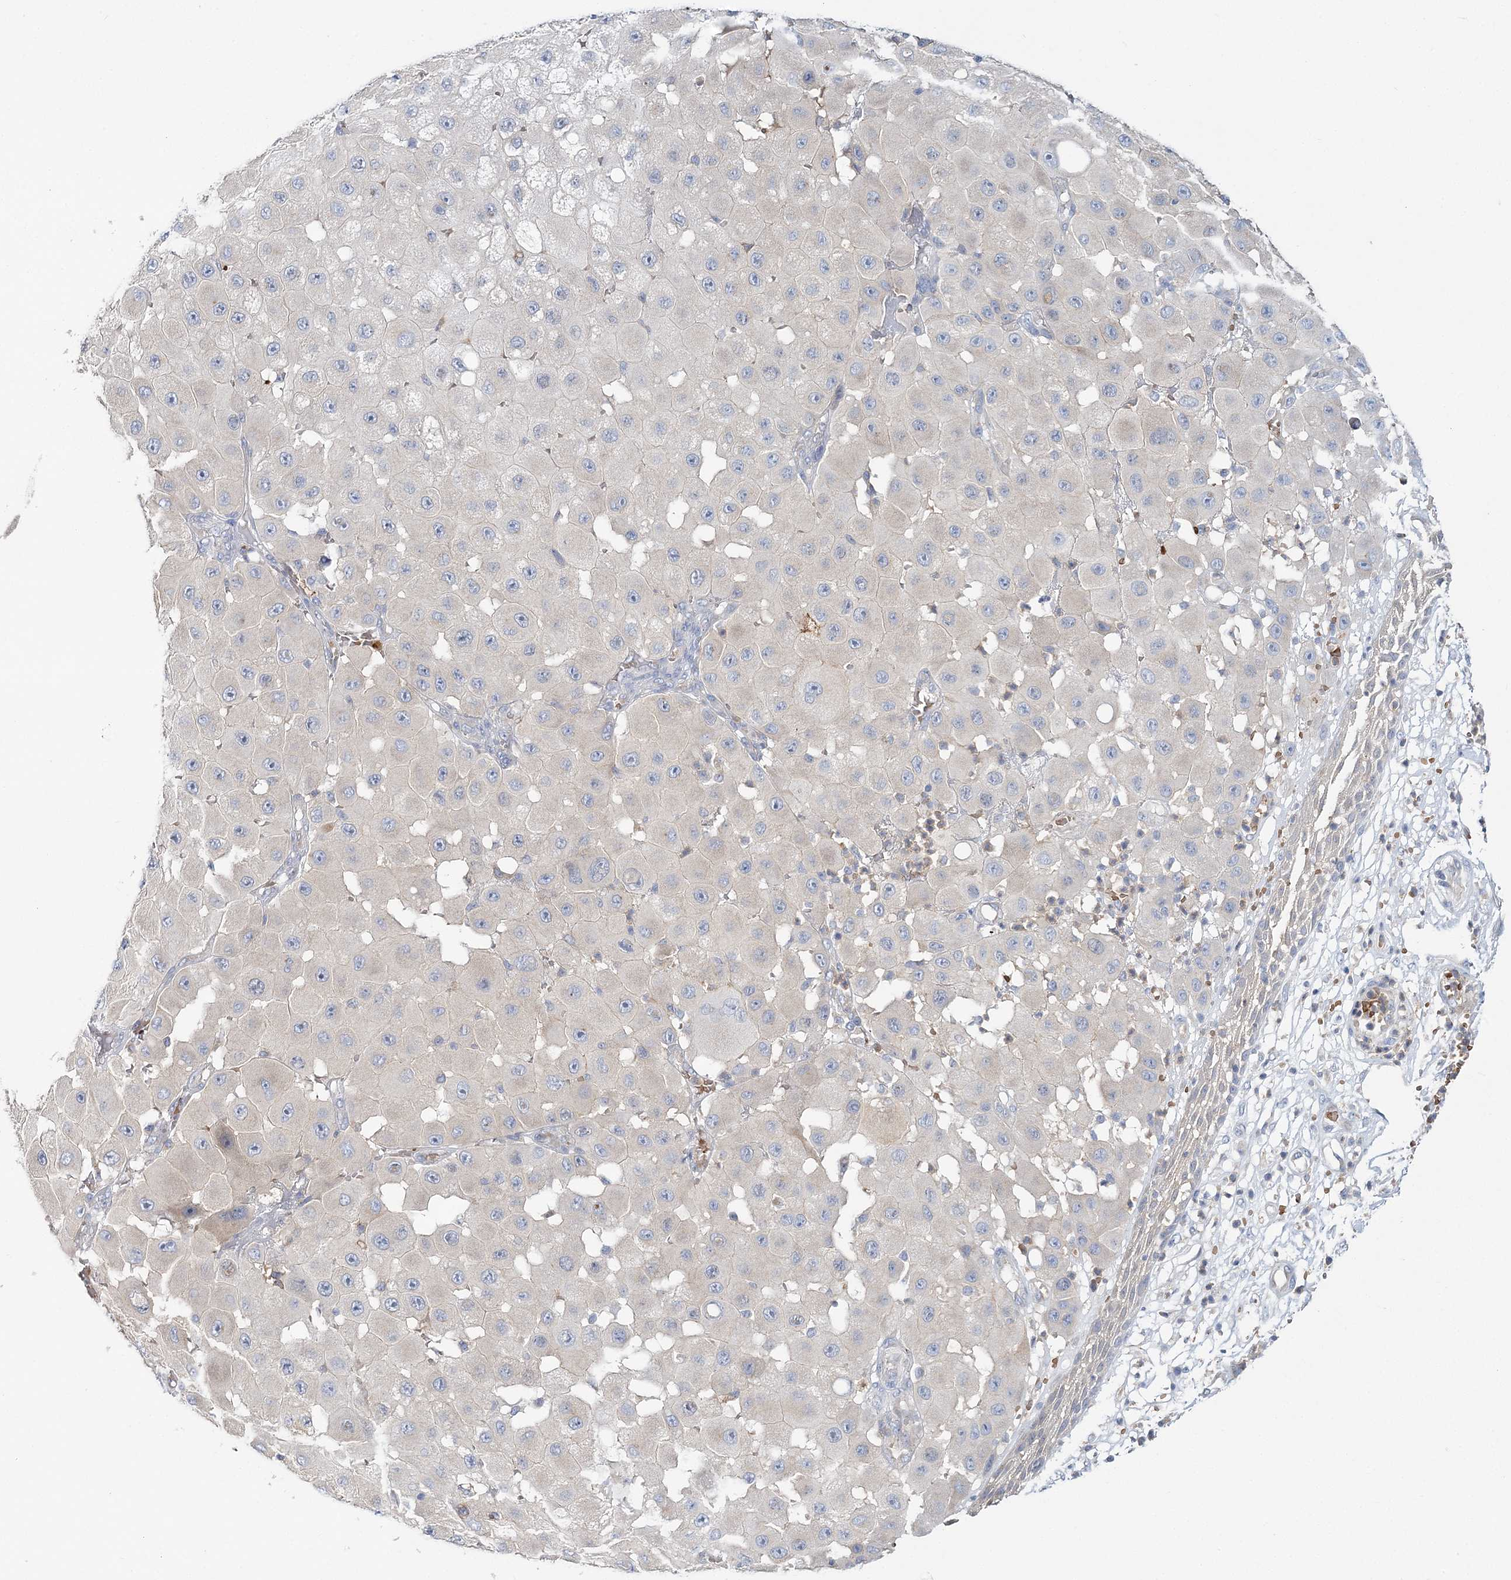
{"staining": {"intensity": "moderate", "quantity": "<25%", "location": "cytoplasmic/membranous"}, "tissue": "melanoma", "cell_type": "Tumor cells", "image_type": "cancer", "snomed": [{"axis": "morphology", "description": "Malignant melanoma, NOS"}, {"axis": "topography", "description": "Skin"}], "caption": "There is low levels of moderate cytoplasmic/membranous positivity in tumor cells of malignant melanoma, as demonstrated by immunohistochemical staining (brown color).", "gene": "ATP11B", "patient": {"sex": "female", "age": 81}}